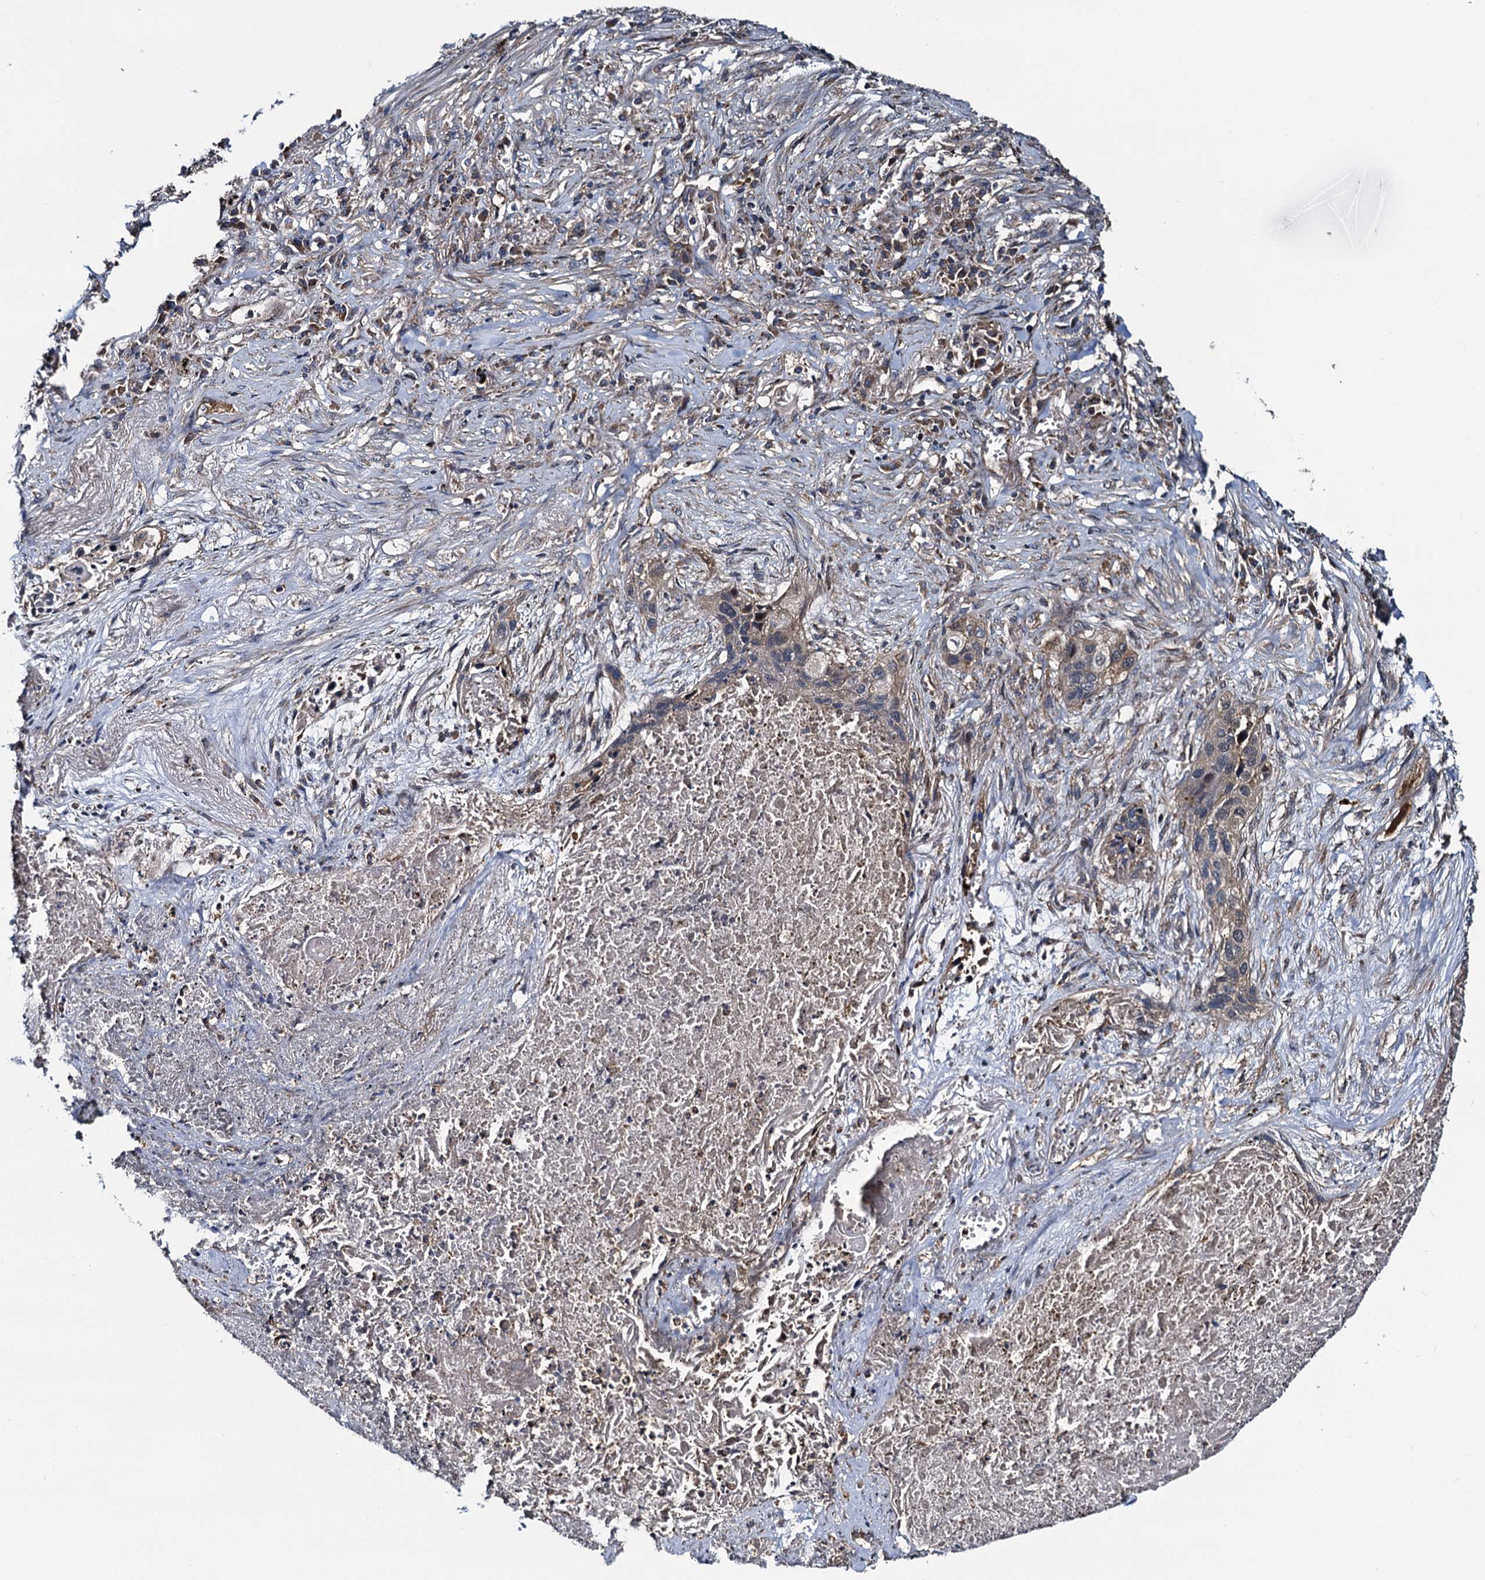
{"staining": {"intensity": "moderate", "quantity": "25%-75%", "location": "cytoplasmic/membranous"}, "tissue": "lung cancer", "cell_type": "Tumor cells", "image_type": "cancer", "snomed": [{"axis": "morphology", "description": "Squamous cell carcinoma, NOS"}, {"axis": "topography", "description": "Lung"}], "caption": "A brown stain shows moderate cytoplasmic/membranous positivity of a protein in squamous cell carcinoma (lung) tumor cells.", "gene": "NEK1", "patient": {"sex": "female", "age": 63}}